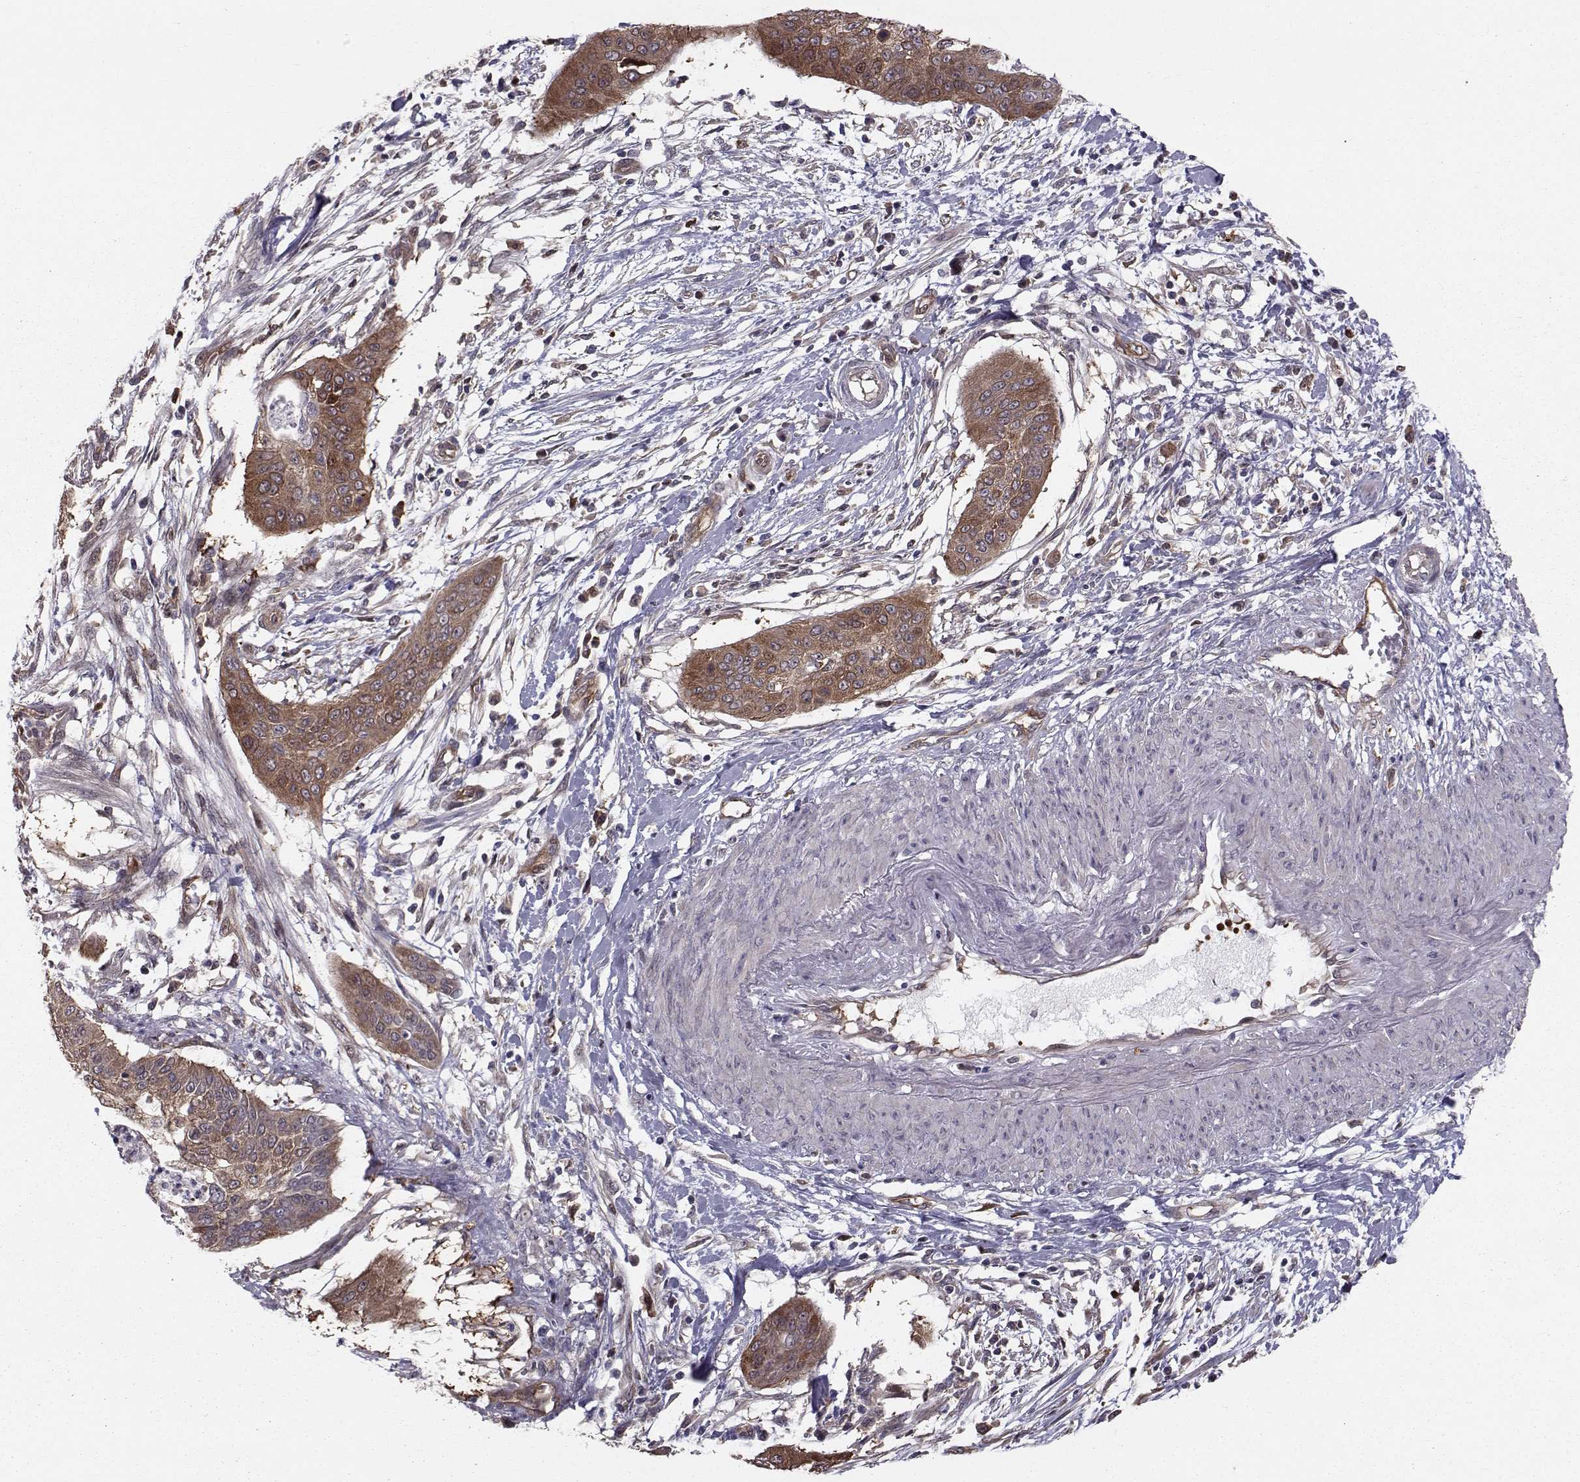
{"staining": {"intensity": "strong", "quantity": "<25%", "location": "cytoplasmic/membranous"}, "tissue": "cervical cancer", "cell_type": "Tumor cells", "image_type": "cancer", "snomed": [{"axis": "morphology", "description": "Squamous cell carcinoma, NOS"}, {"axis": "topography", "description": "Cervix"}], "caption": "Protein positivity by immunohistochemistry demonstrates strong cytoplasmic/membranous positivity in about <25% of tumor cells in cervical cancer (squamous cell carcinoma). (IHC, brightfield microscopy, high magnification).", "gene": "HSP90AB1", "patient": {"sex": "female", "age": 39}}